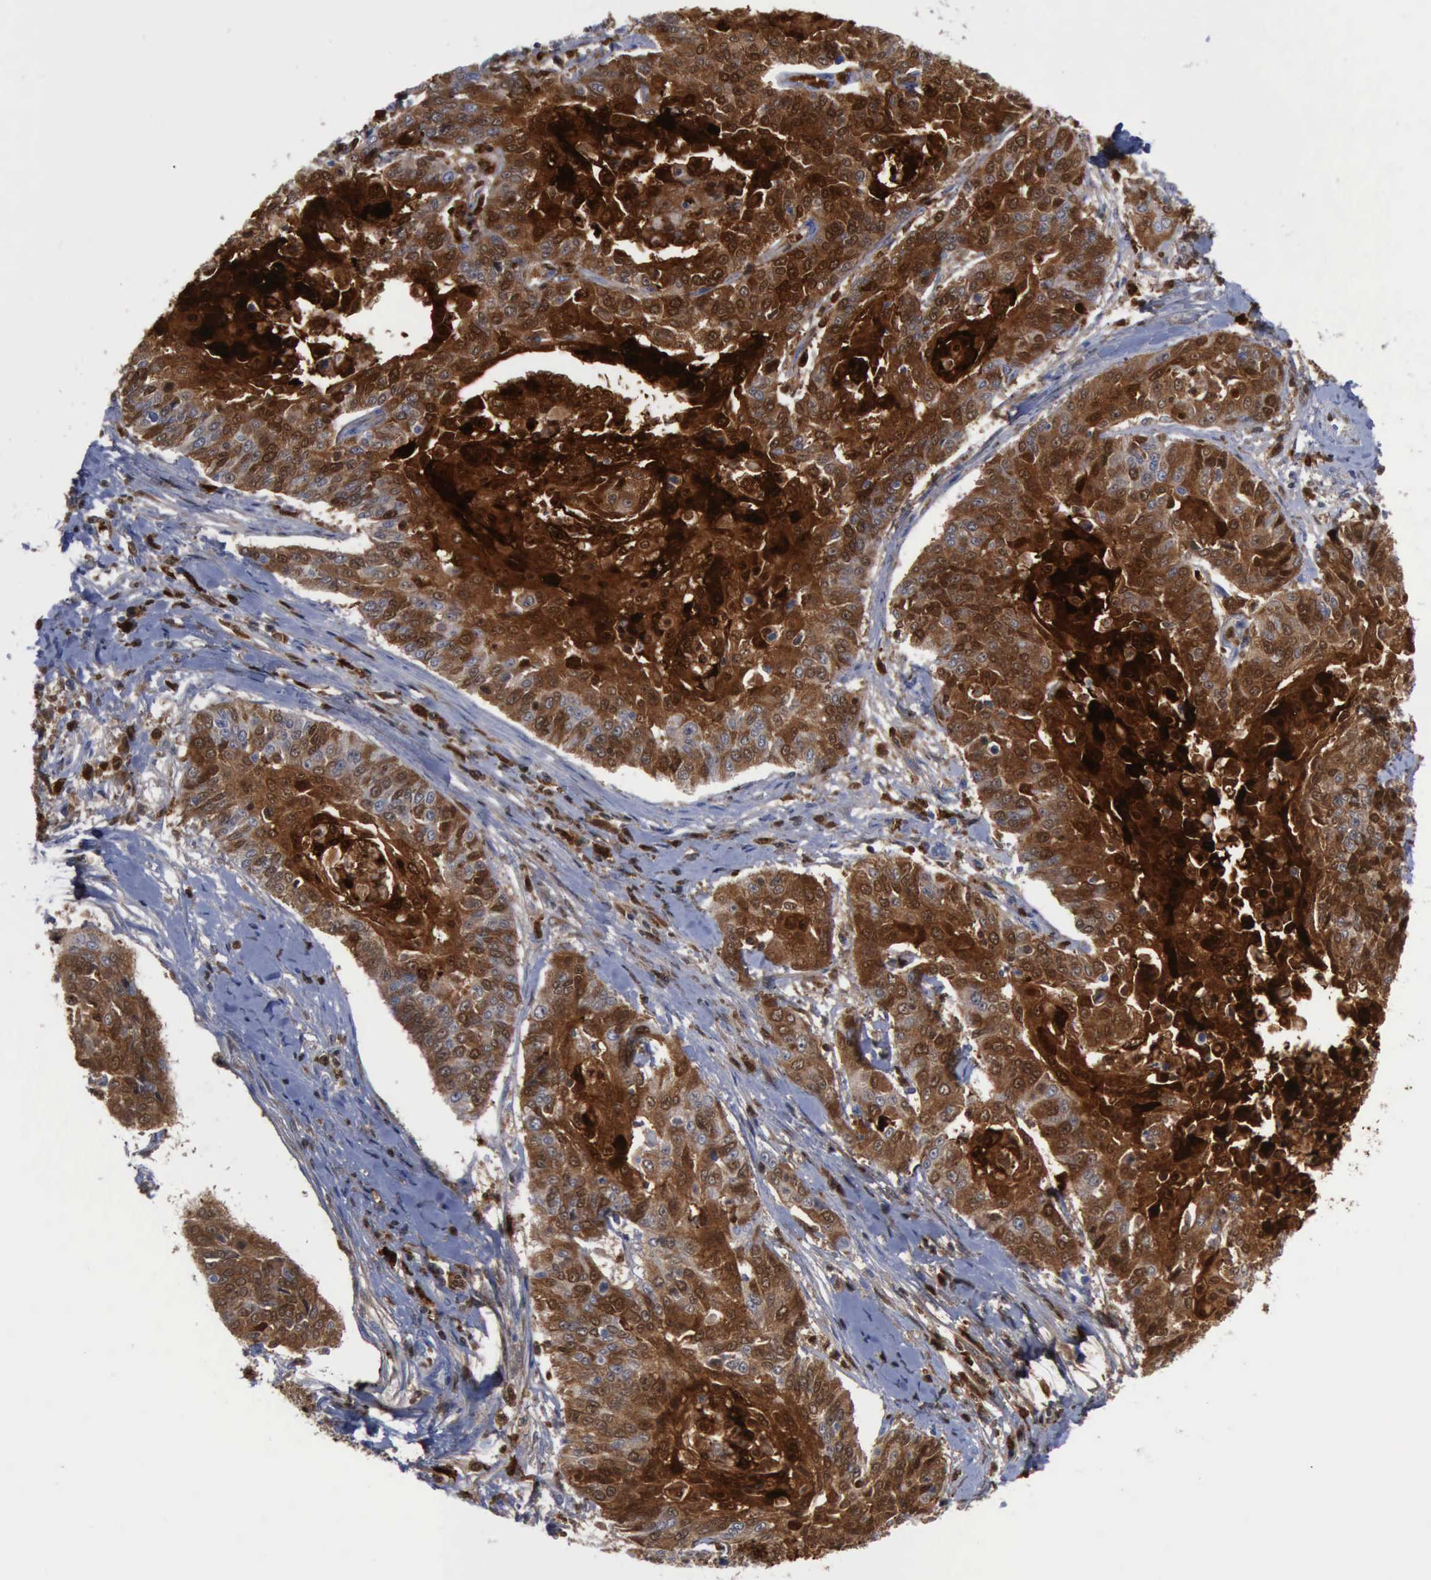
{"staining": {"intensity": "strong", "quantity": ">75%", "location": "cytoplasmic/membranous"}, "tissue": "cervical cancer", "cell_type": "Tumor cells", "image_type": "cancer", "snomed": [{"axis": "morphology", "description": "Squamous cell carcinoma, NOS"}, {"axis": "topography", "description": "Cervix"}], "caption": "Brown immunohistochemical staining in human squamous cell carcinoma (cervical) reveals strong cytoplasmic/membranous staining in approximately >75% of tumor cells.", "gene": "CSTA", "patient": {"sex": "female", "age": 64}}